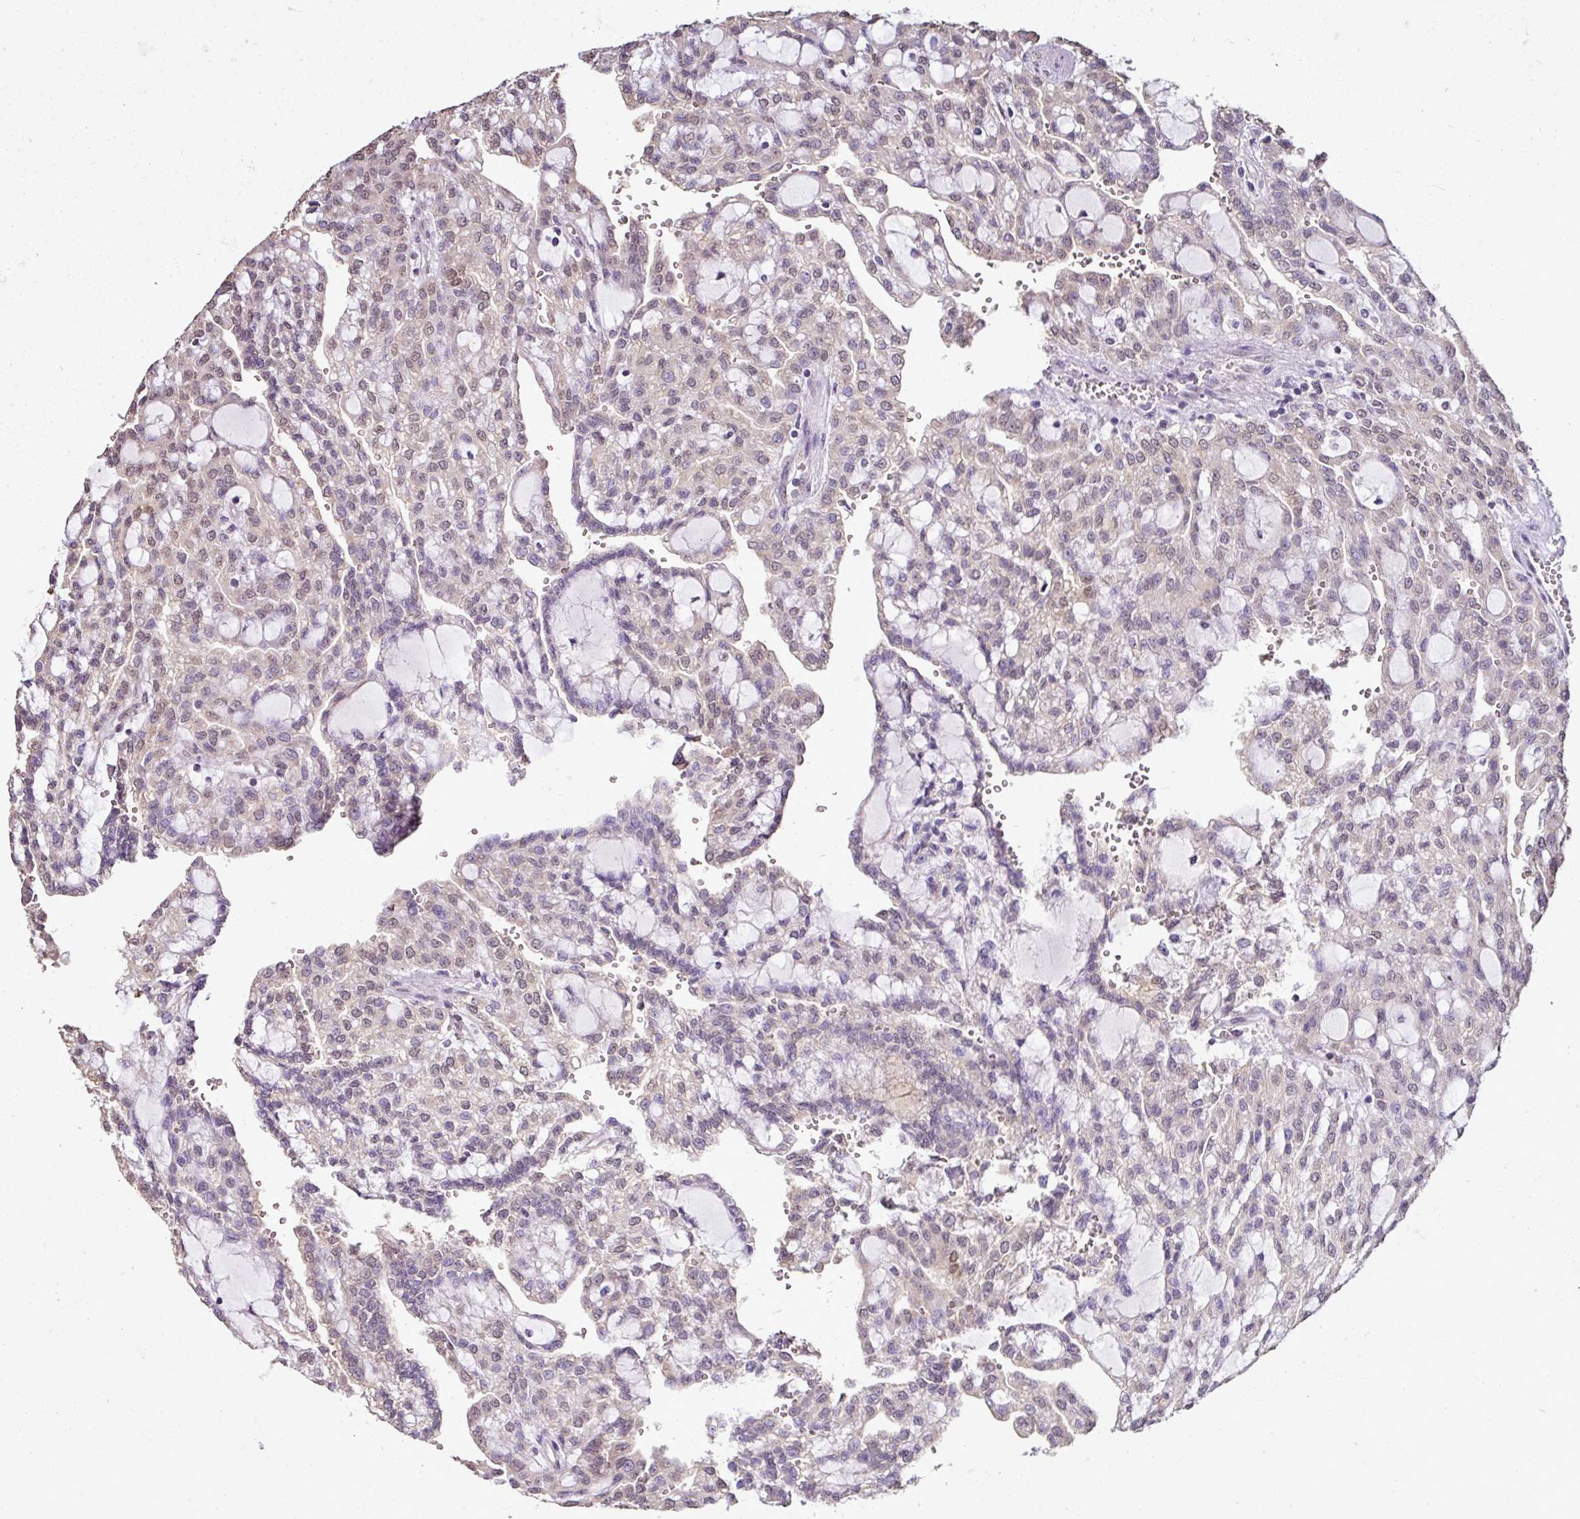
{"staining": {"intensity": "weak", "quantity": "<25%", "location": "nuclear"}, "tissue": "renal cancer", "cell_type": "Tumor cells", "image_type": "cancer", "snomed": [{"axis": "morphology", "description": "Adenocarcinoma, NOS"}, {"axis": "topography", "description": "Kidney"}], "caption": "Immunohistochemical staining of human renal adenocarcinoma demonstrates no significant expression in tumor cells. Brightfield microscopy of IHC stained with DAB (brown) and hematoxylin (blue), captured at high magnification.", "gene": "JPH2", "patient": {"sex": "male", "age": 63}}